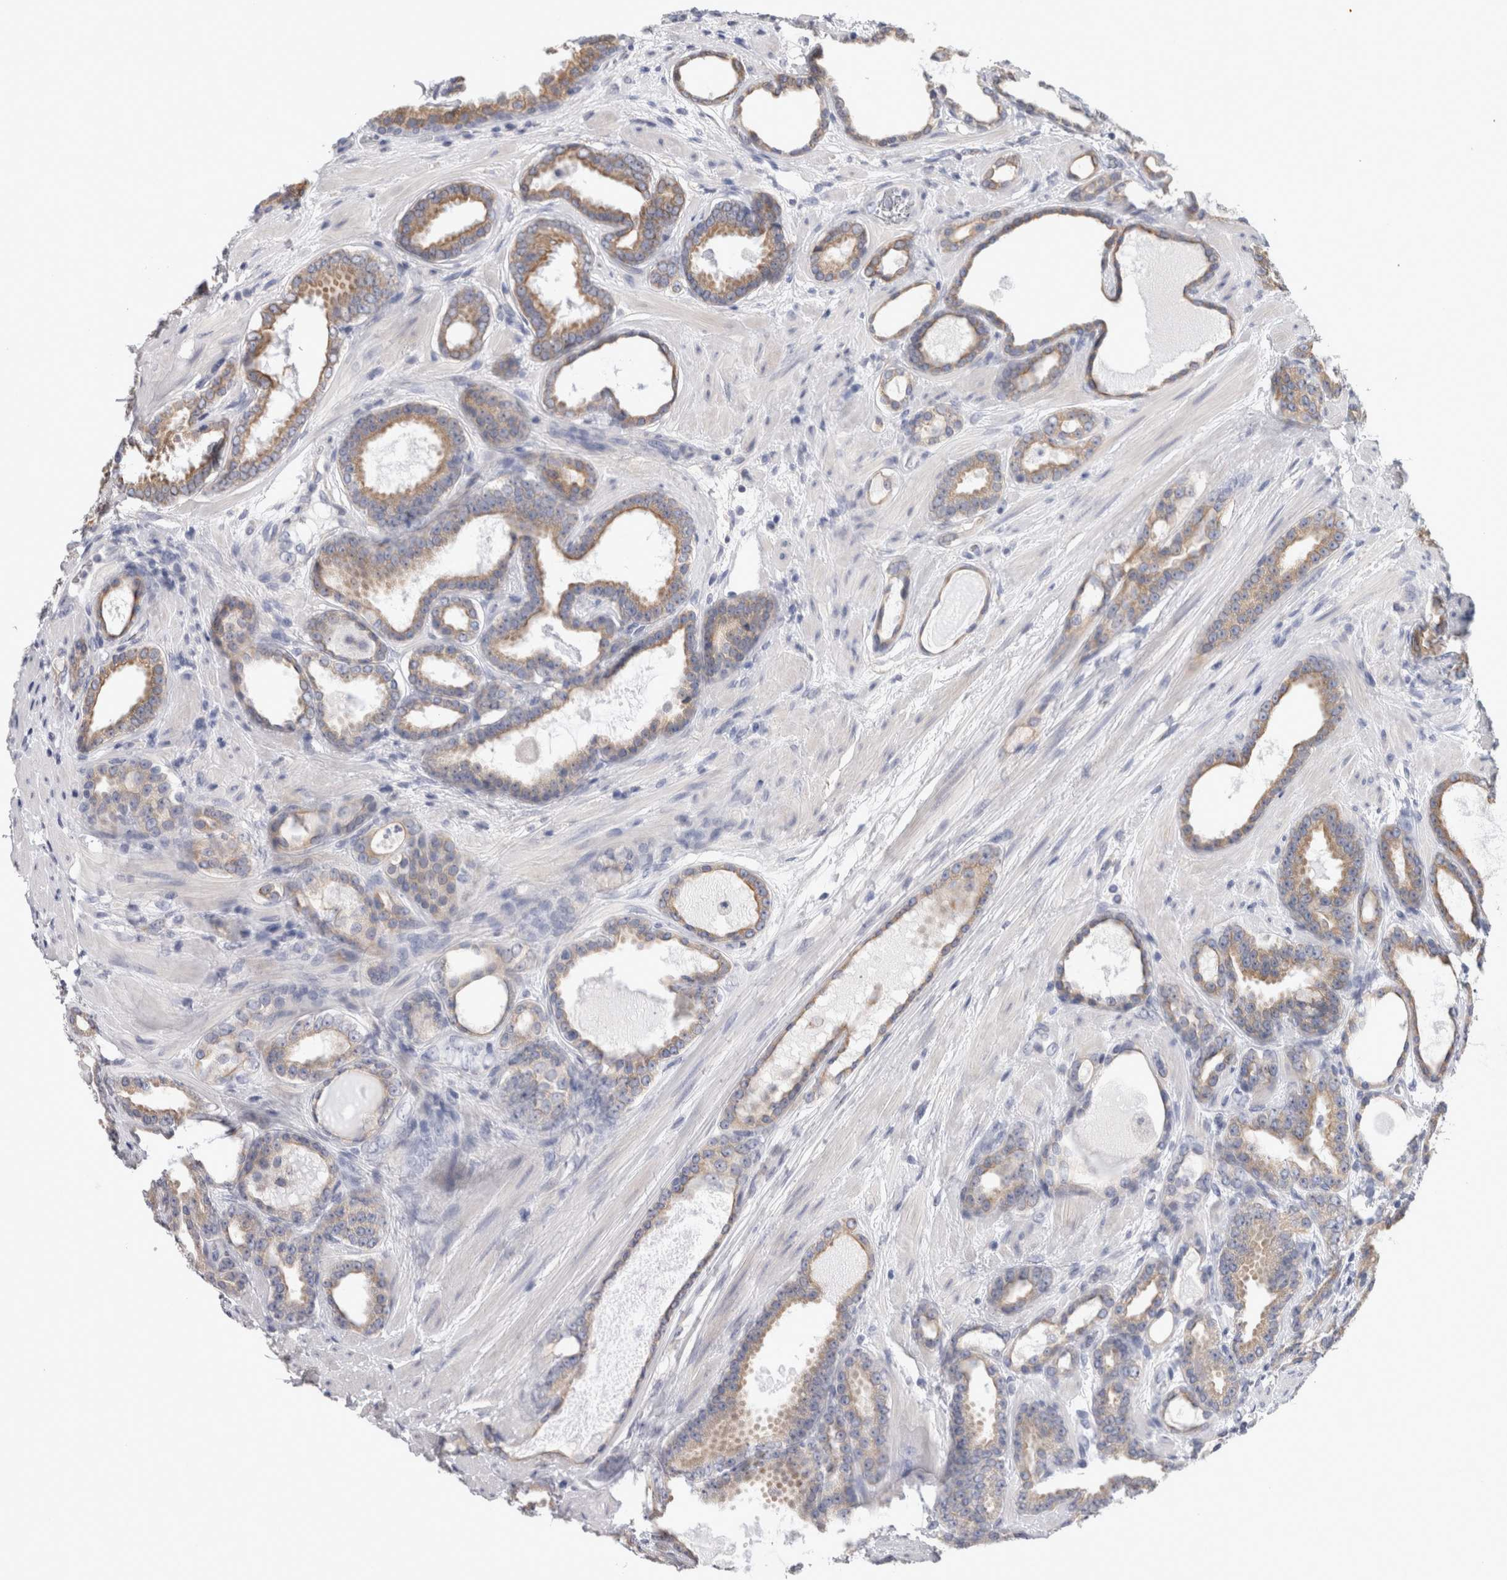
{"staining": {"intensity": "moderate", "quantity": "<25%", "location": "cytoplasmic/membranous"}, "tissue": "prostate cancer", "cell_type": "Tumor cells", "image_type": "cancer", "snomed": [{"axis": "morphology", "description": "Adenocarcinoma, High grade"}, {"axis": "topography", "description": "Prostate"}], "caption": "Prostate cancer (high-grade adenocarcinoma) stained for a protein displays moderate cytoplasmic/membranous positivity in tumor cells.", "gene": "SMAP2", "patient": {"sex": "male", "age": 60}}